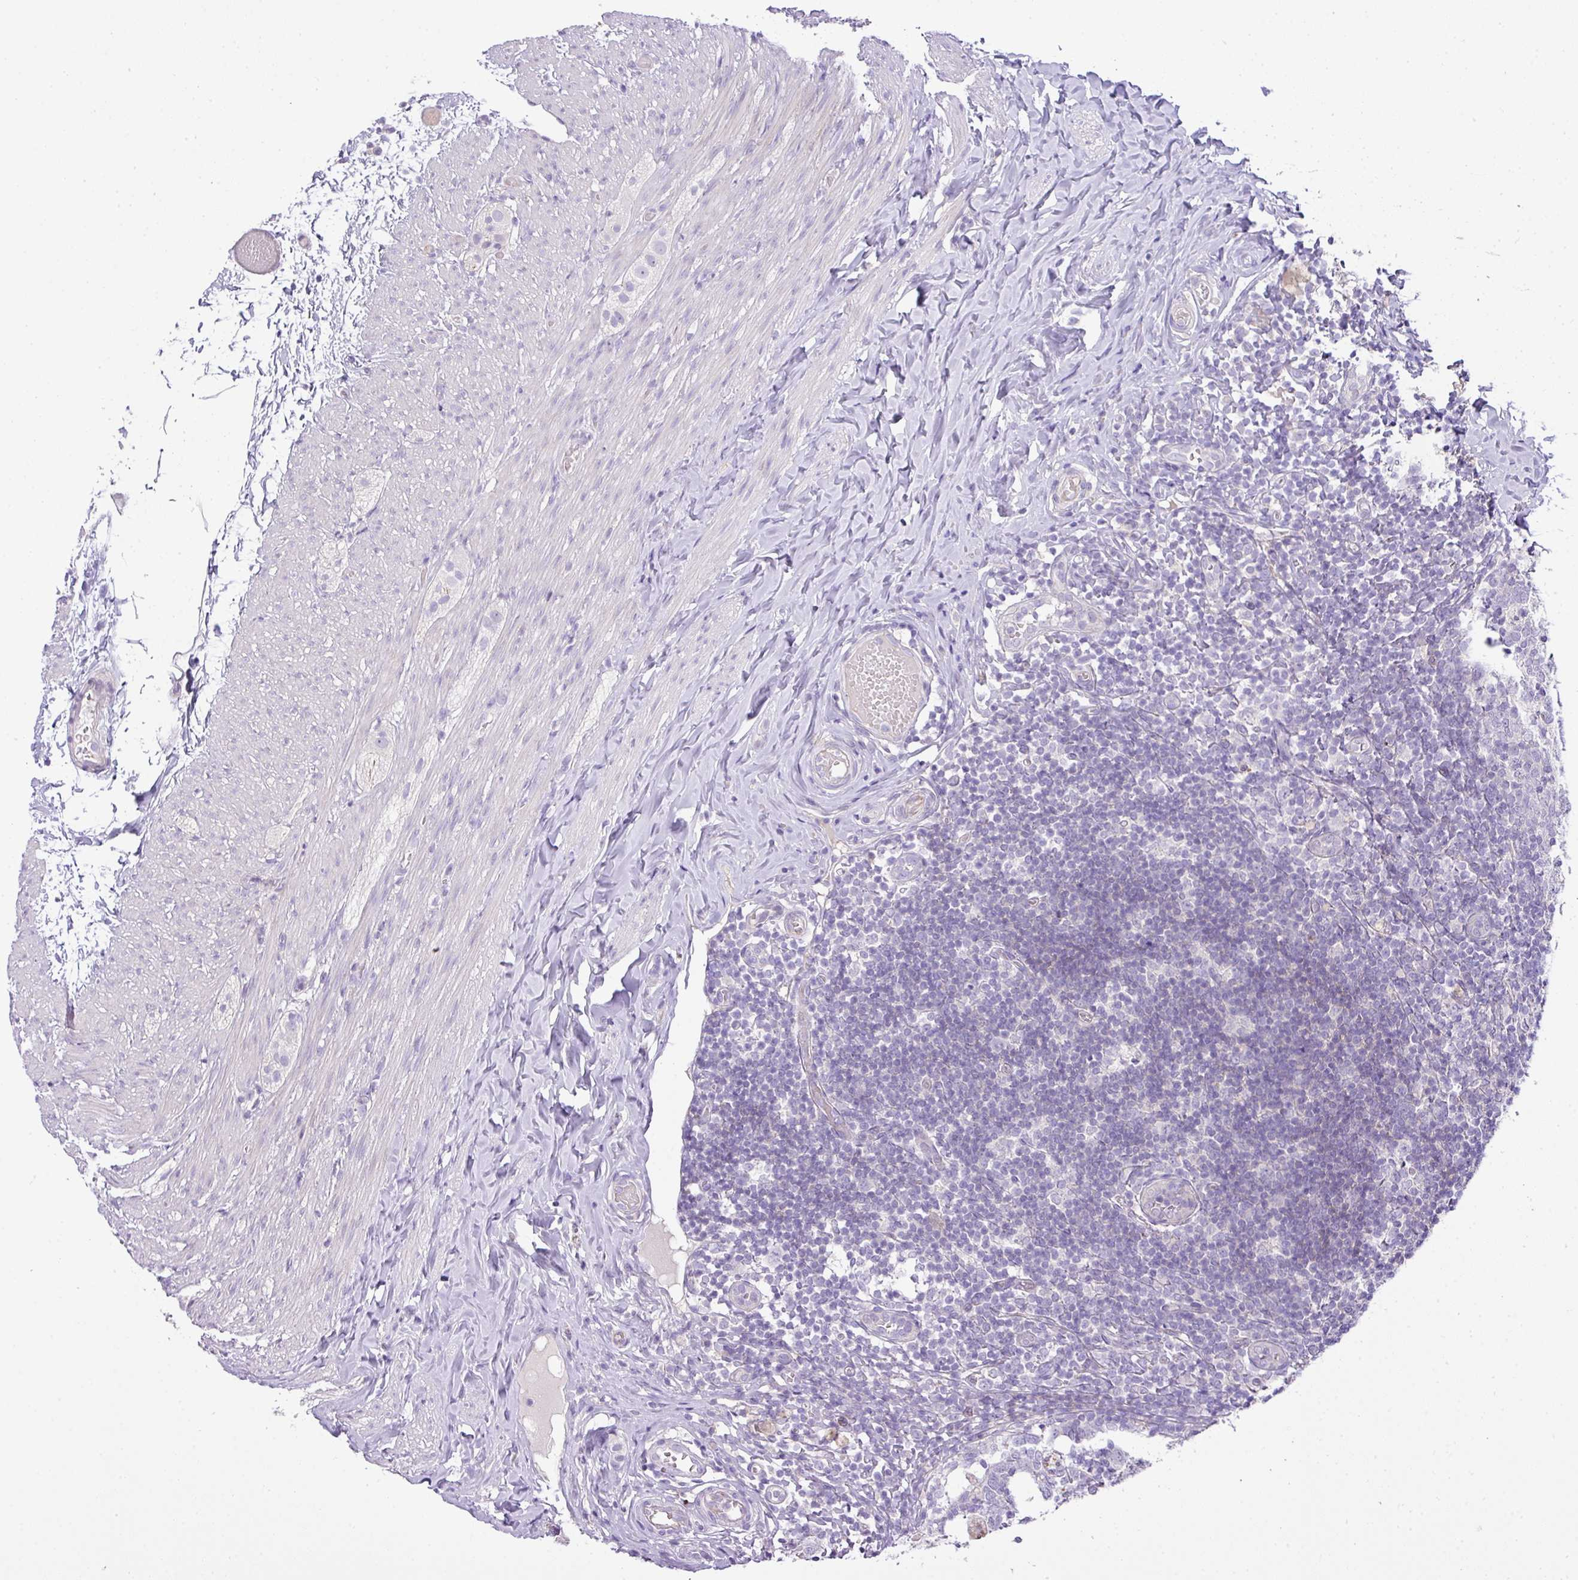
{"staining": {"intensity": "weak", "quantity": "<25%", "location": "cytoplasmic/membranous"}, "tissue": "appendix", "cell_type": "Glandular cells", "image_type": "normal", "snomed": [{"axis": "morphology", "description": "Normal tissue, NOS"}, {"axis": "topography", "description": "Appendix"}], "caption": "Immunohistochemistry (IHC) histopathology image of unremarkable appendix: appendix stained with DAB displays no significant protein staining in glandular cells.", "gene": "HOXC13", "patient": {"sex": "male", "age": 8}}